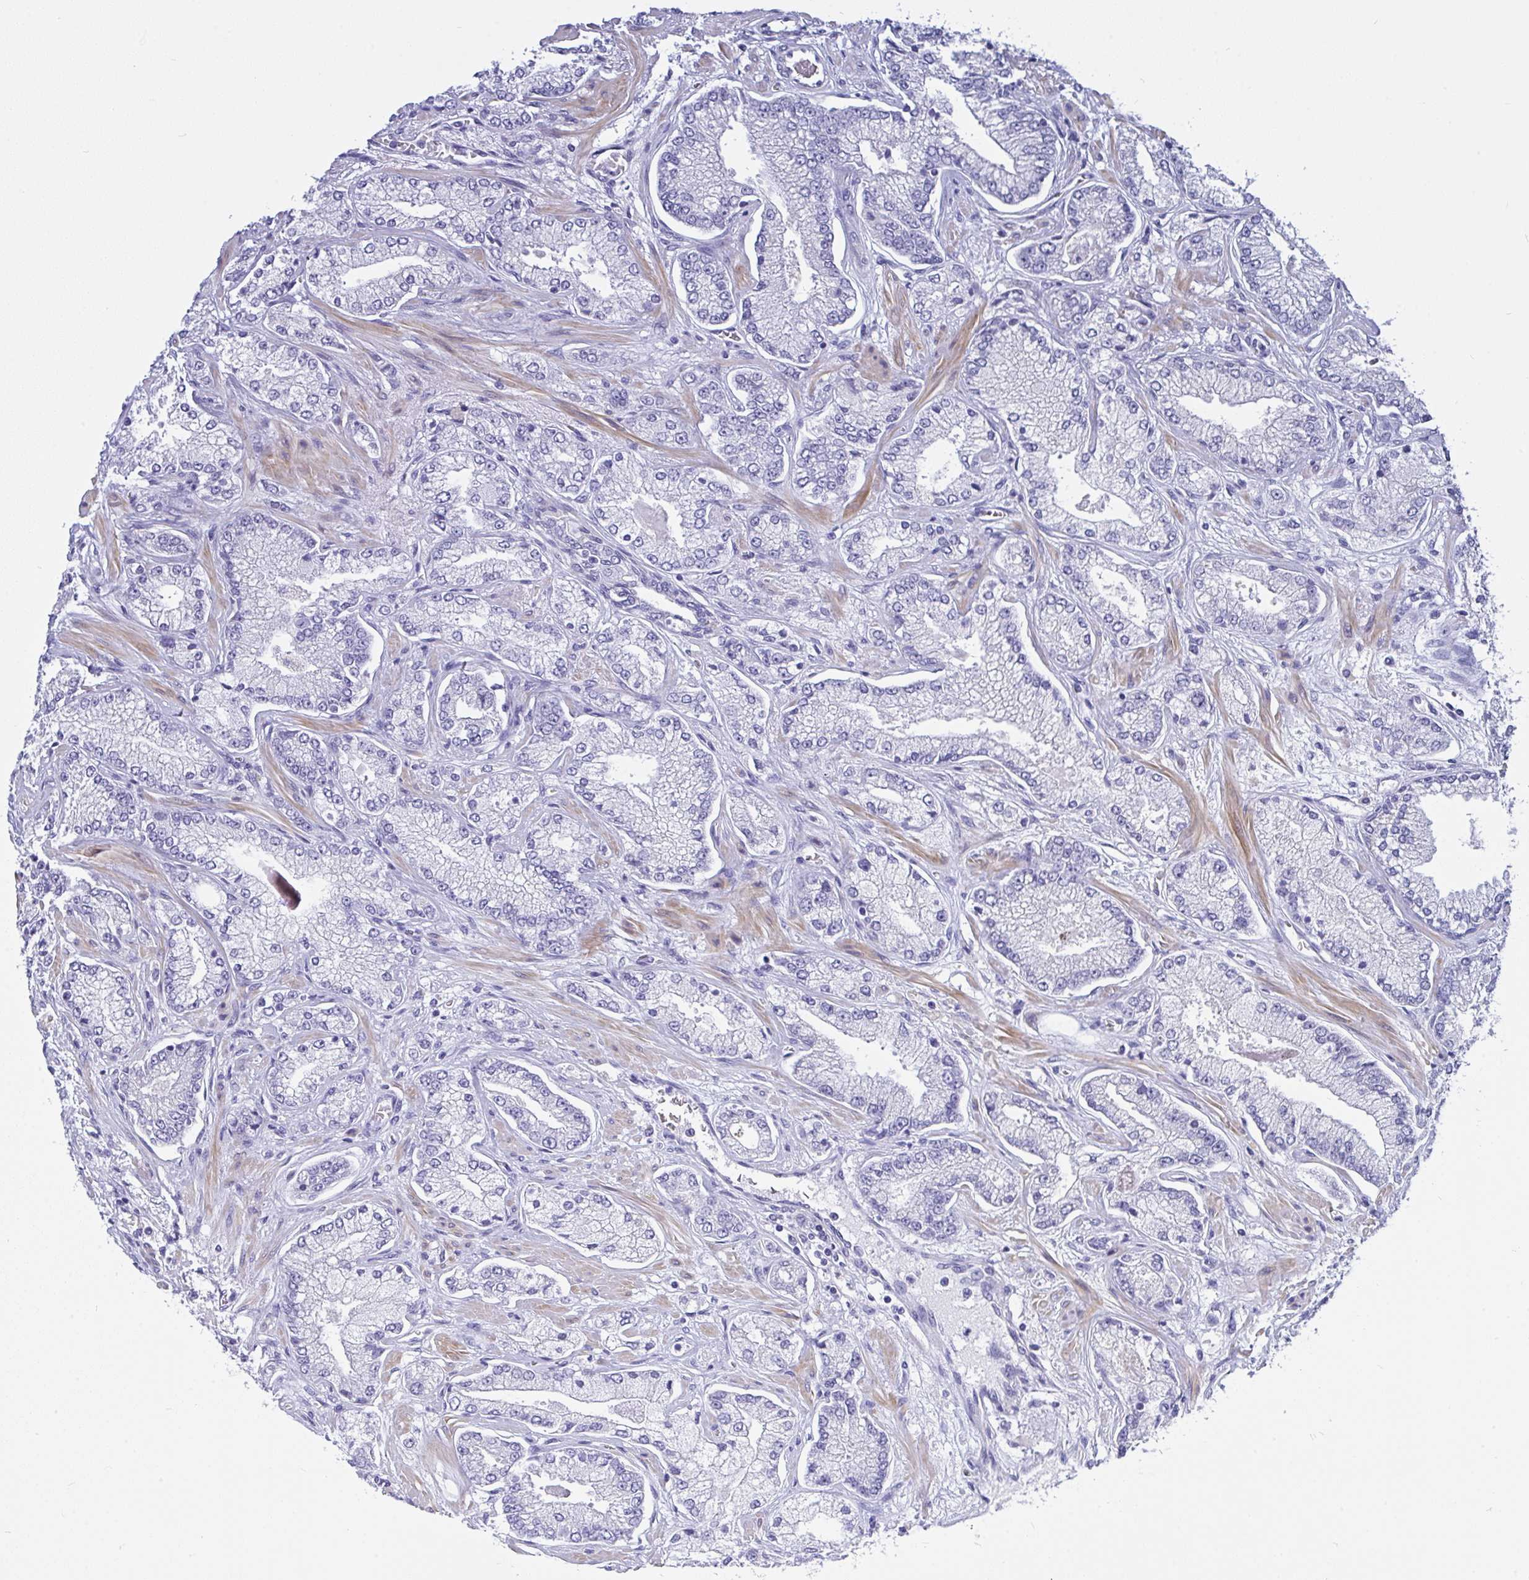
{"staining": {"intensity": "negative", "quantity": "none", "location": "none"}, "tissue": "prostate cancer", "cell_type": "Tumor cells", "image_type": "cancer", "snomed": [{"axis": "morphology", "description": "Normal tissue, NOS"}, {"axis": "morphology", "description": "Adenocarcinoma, High grade"}, {"axis": "topography", "description": "Prostate"}, {"axis": "topography", "description": "Peripheral nerve tissue"}], "caption": "An image of adenocarcinoma (high-grade) (prostate) stained for a protein reveals no brown staining in tumor cells. Nuclei are stained in blue.", "gene": "FBXL22", "patient": {"sex": "male", "age": 68}}